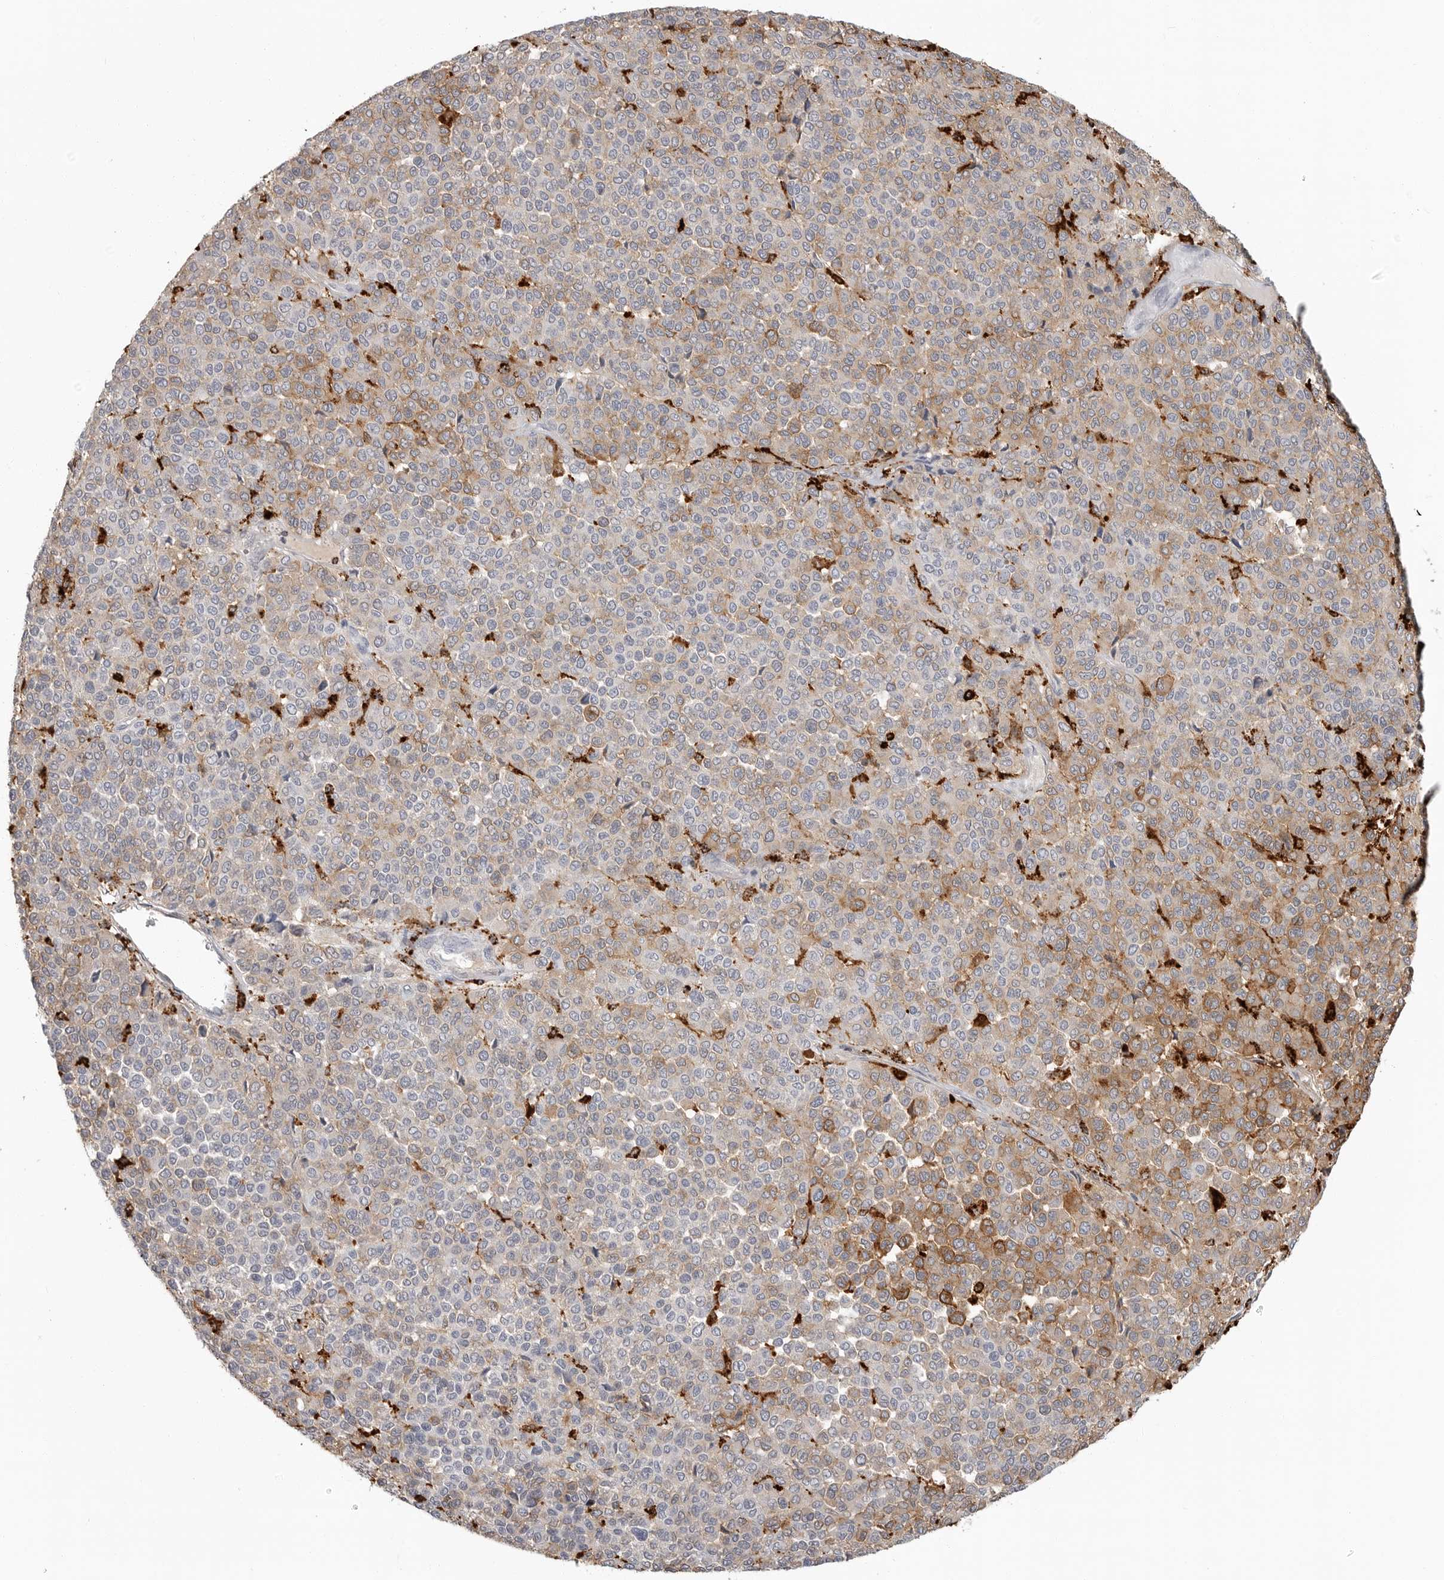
{"staining": {"intensity": "moderate", "quantity": "<25%", "location": "cytoplasmic/membranous"}, "tissue": "melanoma", "cell_type": "Tumor cells", "image_type": "cancer", "snomed": [{"axis": "morphology", "description": "Malignant melanoma, Metastatic site"}, {"axis": "topography", "description": "Pancreas"}], "caption": "Malignant melanoma (metastatic site) stained with a protein marker shows moderate staining in tumor cells.", "gene": "IFI30", "patient": {"sex": "female", "age": 30}}